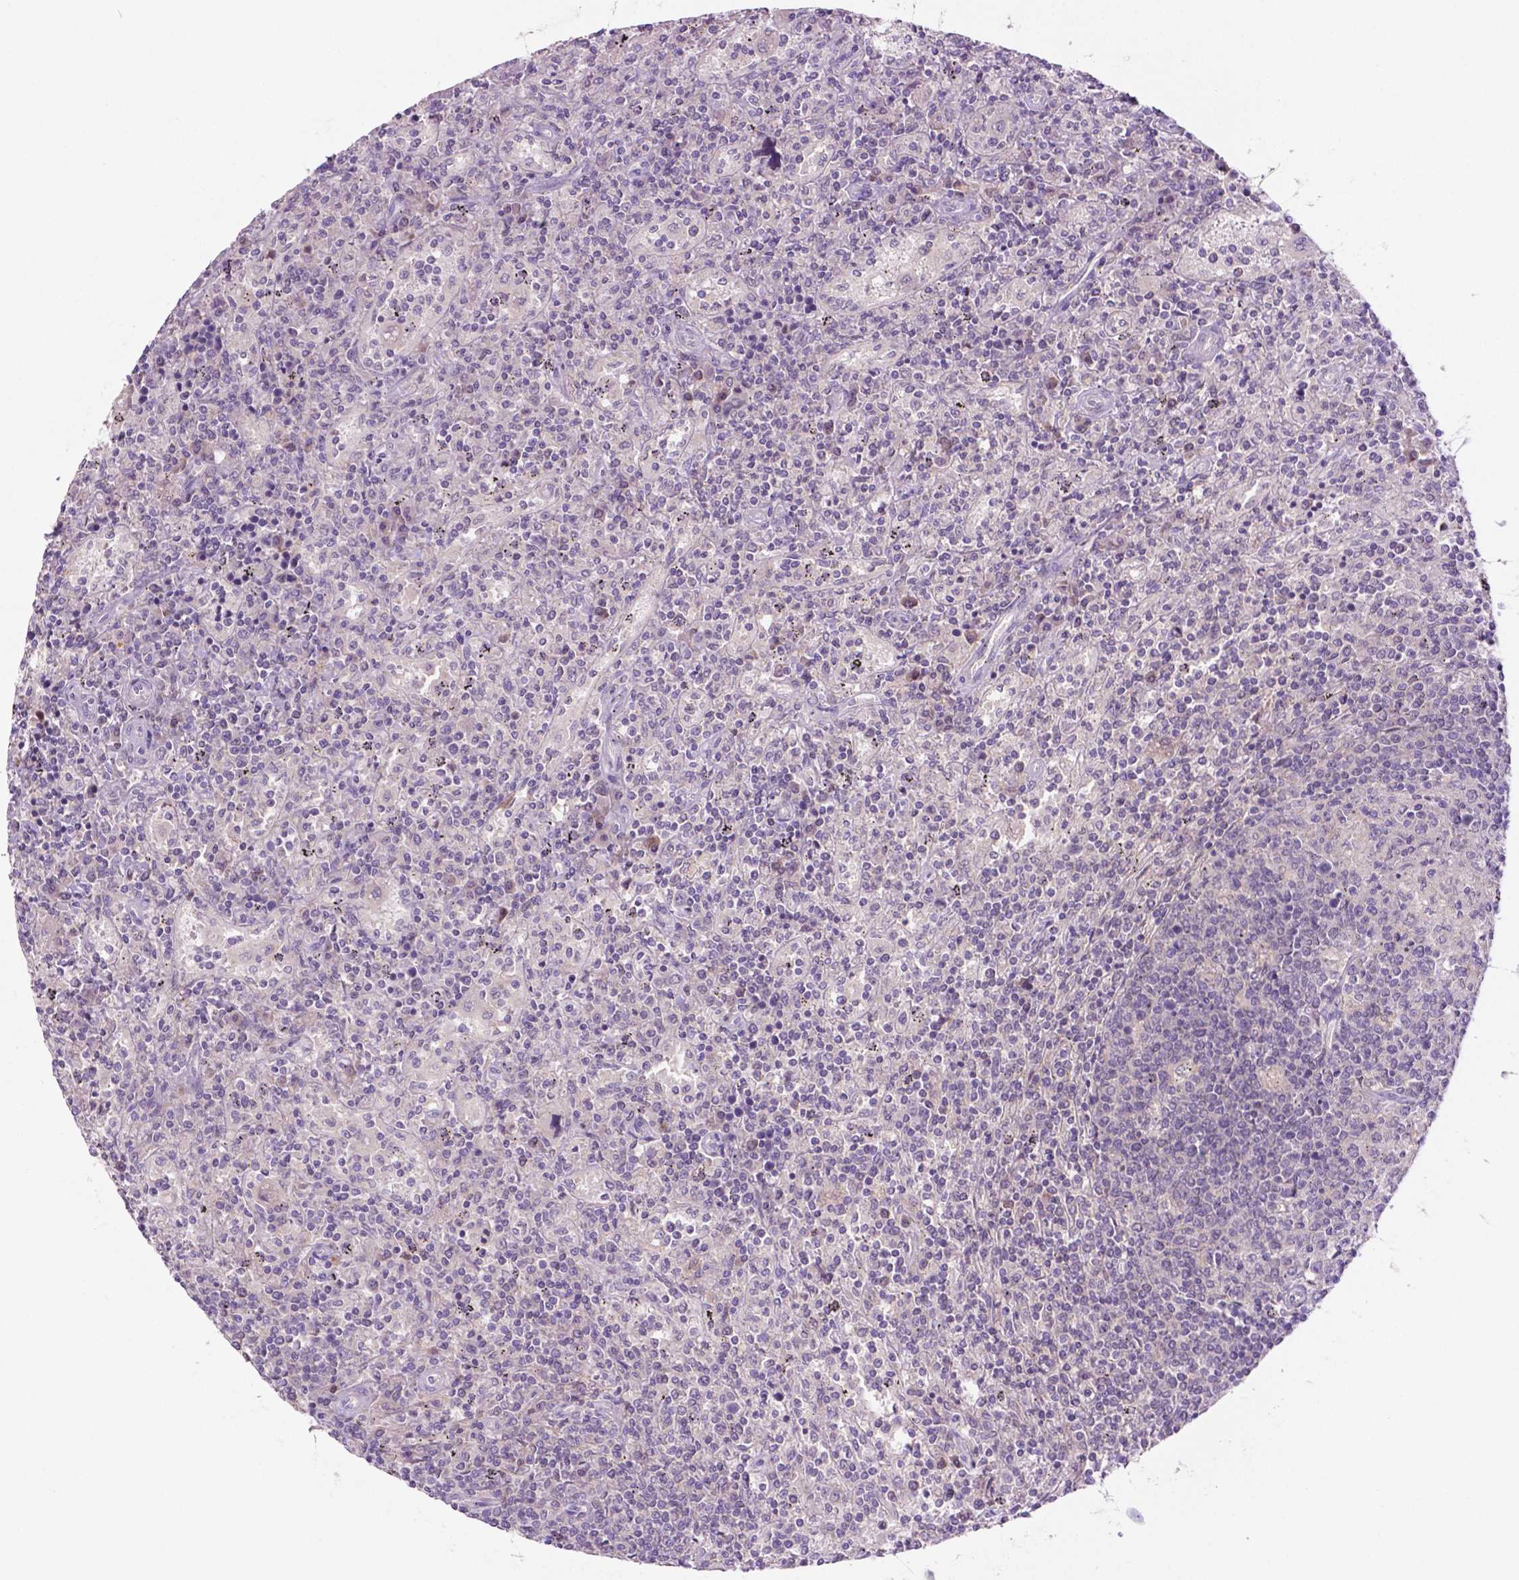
{"staining": {"intensity": "negative", "quantity": "none", "location": "none"}, "tissue": "lymphoma", "cell_type": "Tumor cells", "image_type": "cancer", "snomed": [{"axis": "morphology", "description": "Malignant lymphoma, non-Hodgkin's type, Low grade"}, {"axis": "topography", "description": "Spleen"}], "caption": "Micrograph shows no protein expression in tumor cells of lymphoma tissue. (Brightfield microscopy of DAB (3,3'-diaminobenzidine) immunohistochemistry at high magnification).", "gene": "FBLN1", "patient": {"sex": "male", "age": 62}}